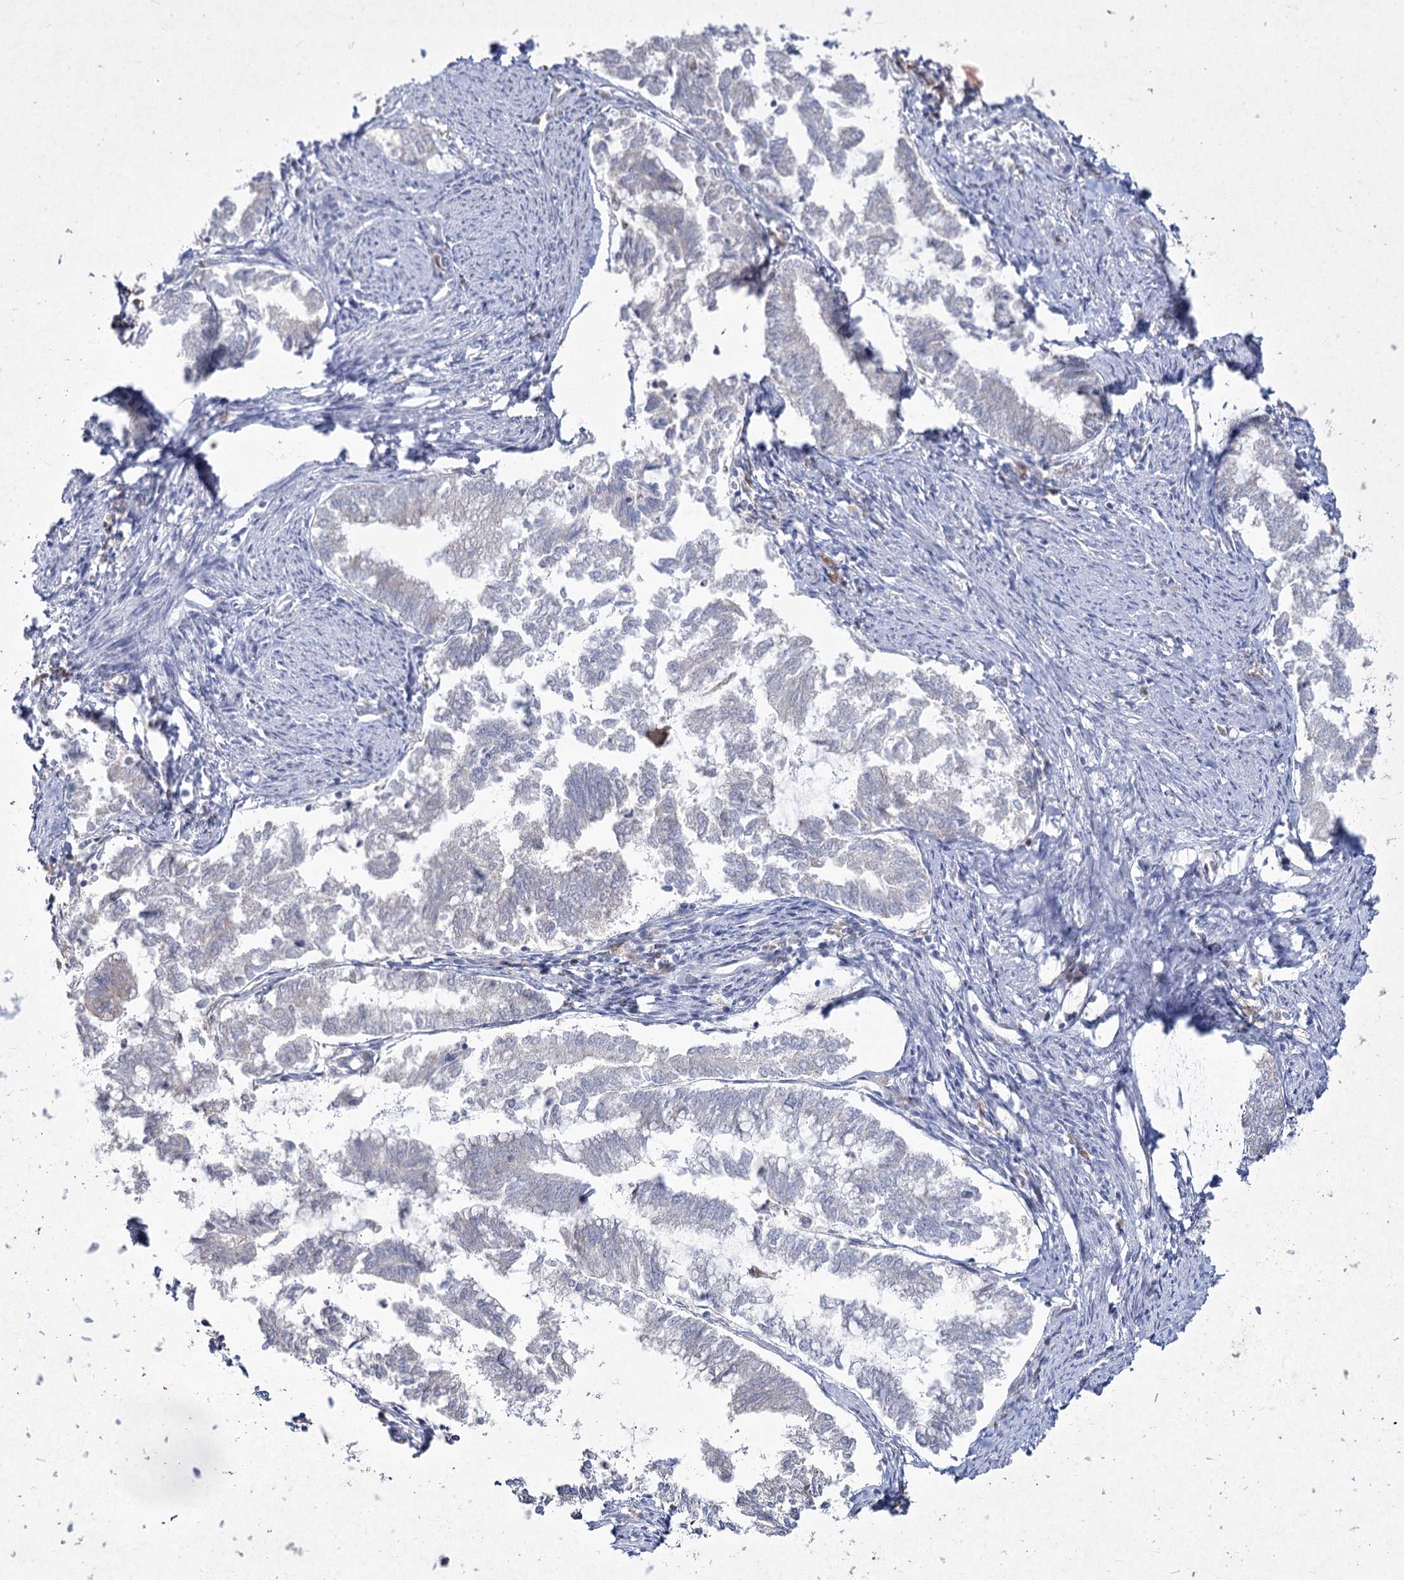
{"staining": {"intensity": "negative", "quantity": "none", "location": "none"}, "tissue": "endometrial cancer", "cell_type": "Tumor cells", "image_type": "cancer", "snomed": [{"axis": "morphology", "description": "Adenocarcinoma, NOS"}, {"axis": "topography", "description": "Endometrium"}], "caption": "Immunohistochemical staining of endometrial adenocarcinoma reveals no significant staining in tumor cells.", "gene": "NIPAL4", "patient": {"sex": "female", "age": 79}}